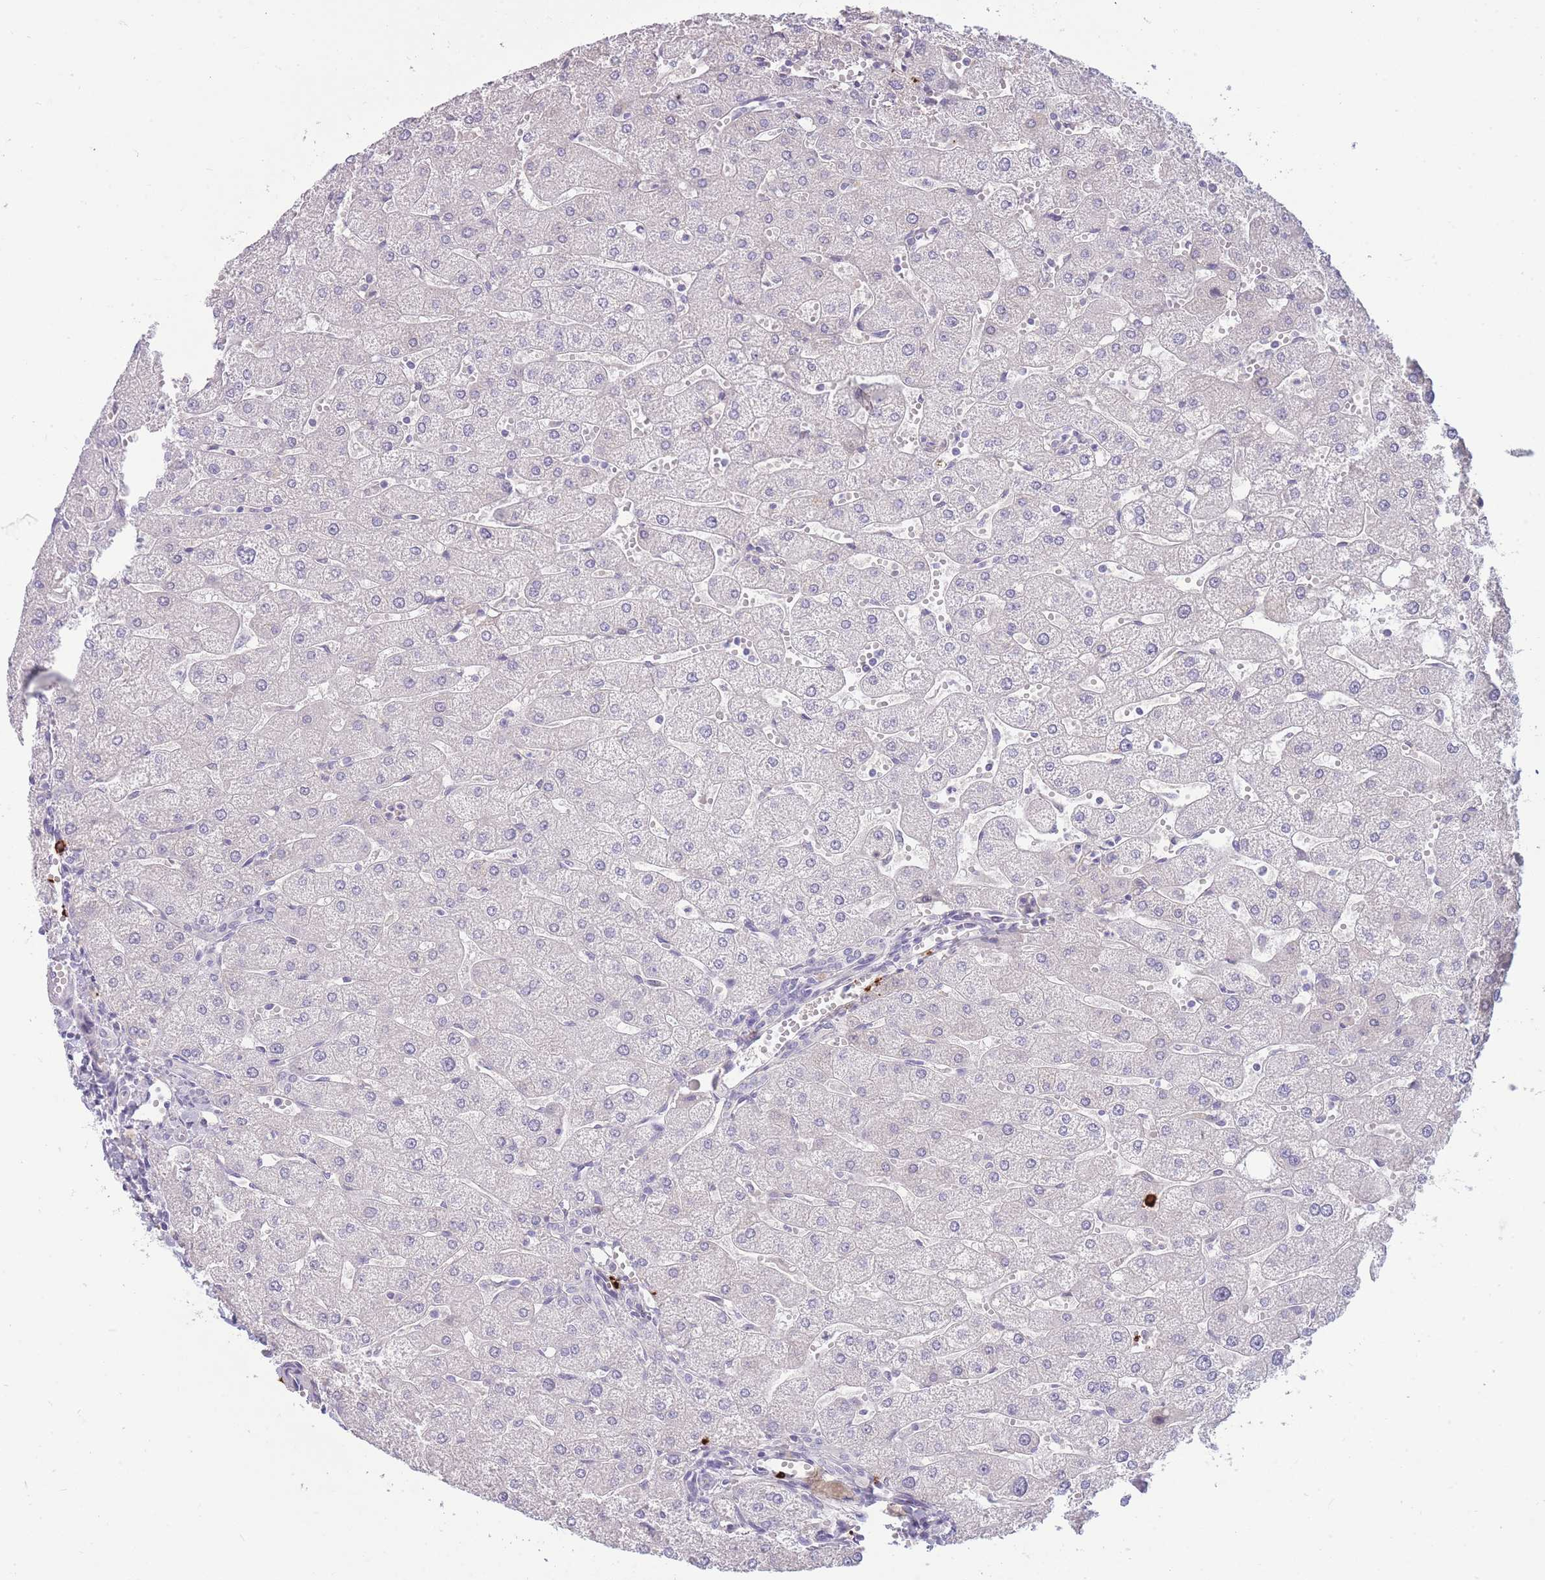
{"staining": {"intensity": "negative", "quantity": "none", "location": "none"}, "tissue": "liver", "cell_type": "Cholangiocytes", "image_type": "normal", "snomed": [{"axis": "morphology", "description": "Normal tissue, NOS"}, {"axis": "topography", "description": "Liver"}], "caption": "The photomicrograph reveals no staining of cholangiocytes in benign liver.", "gene": "TPSD1", "patient": {"sex": "male", "age": 67}}